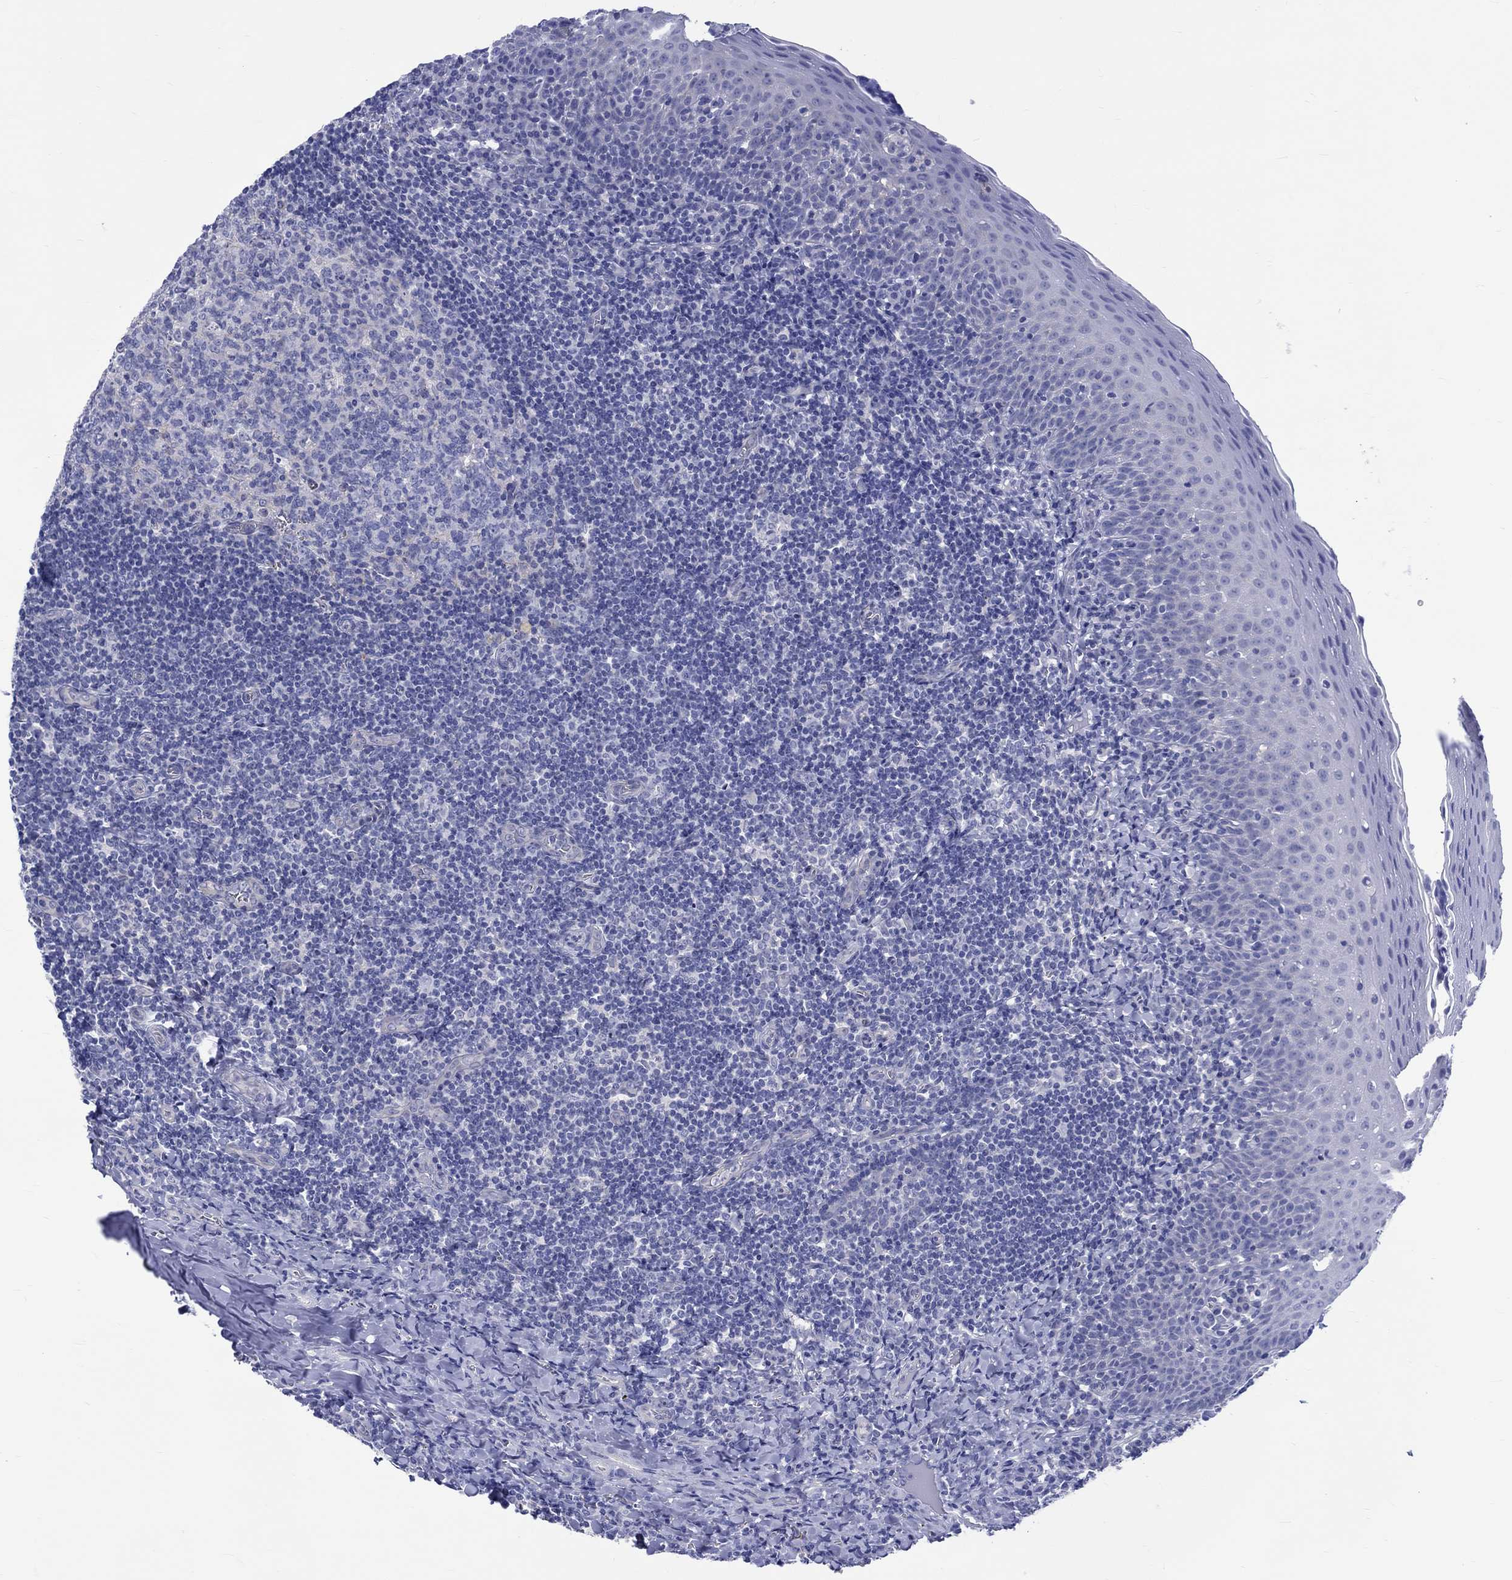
{"staining": {"intensity": "negative", "quantity": "none", "location": "none"}, "tissue": "tonsil", "cell_type": "Germinal center cells", "image_type": "normal", "snomed": [{"axis": "morphology", "description": "Normal tissue, NOS"}, {"axis": "morphology", "description": "Inflammation, NOS"}, {"axis": "topography", "description": "Tonsil"}], "caption": "A high-resolution histopathology image shows IHC staining of unremarkable tonsil, which shows no significant staining in germinal center cells.", "gene": "SH2D7", "patient": {"sex": "female", "age": 31}}